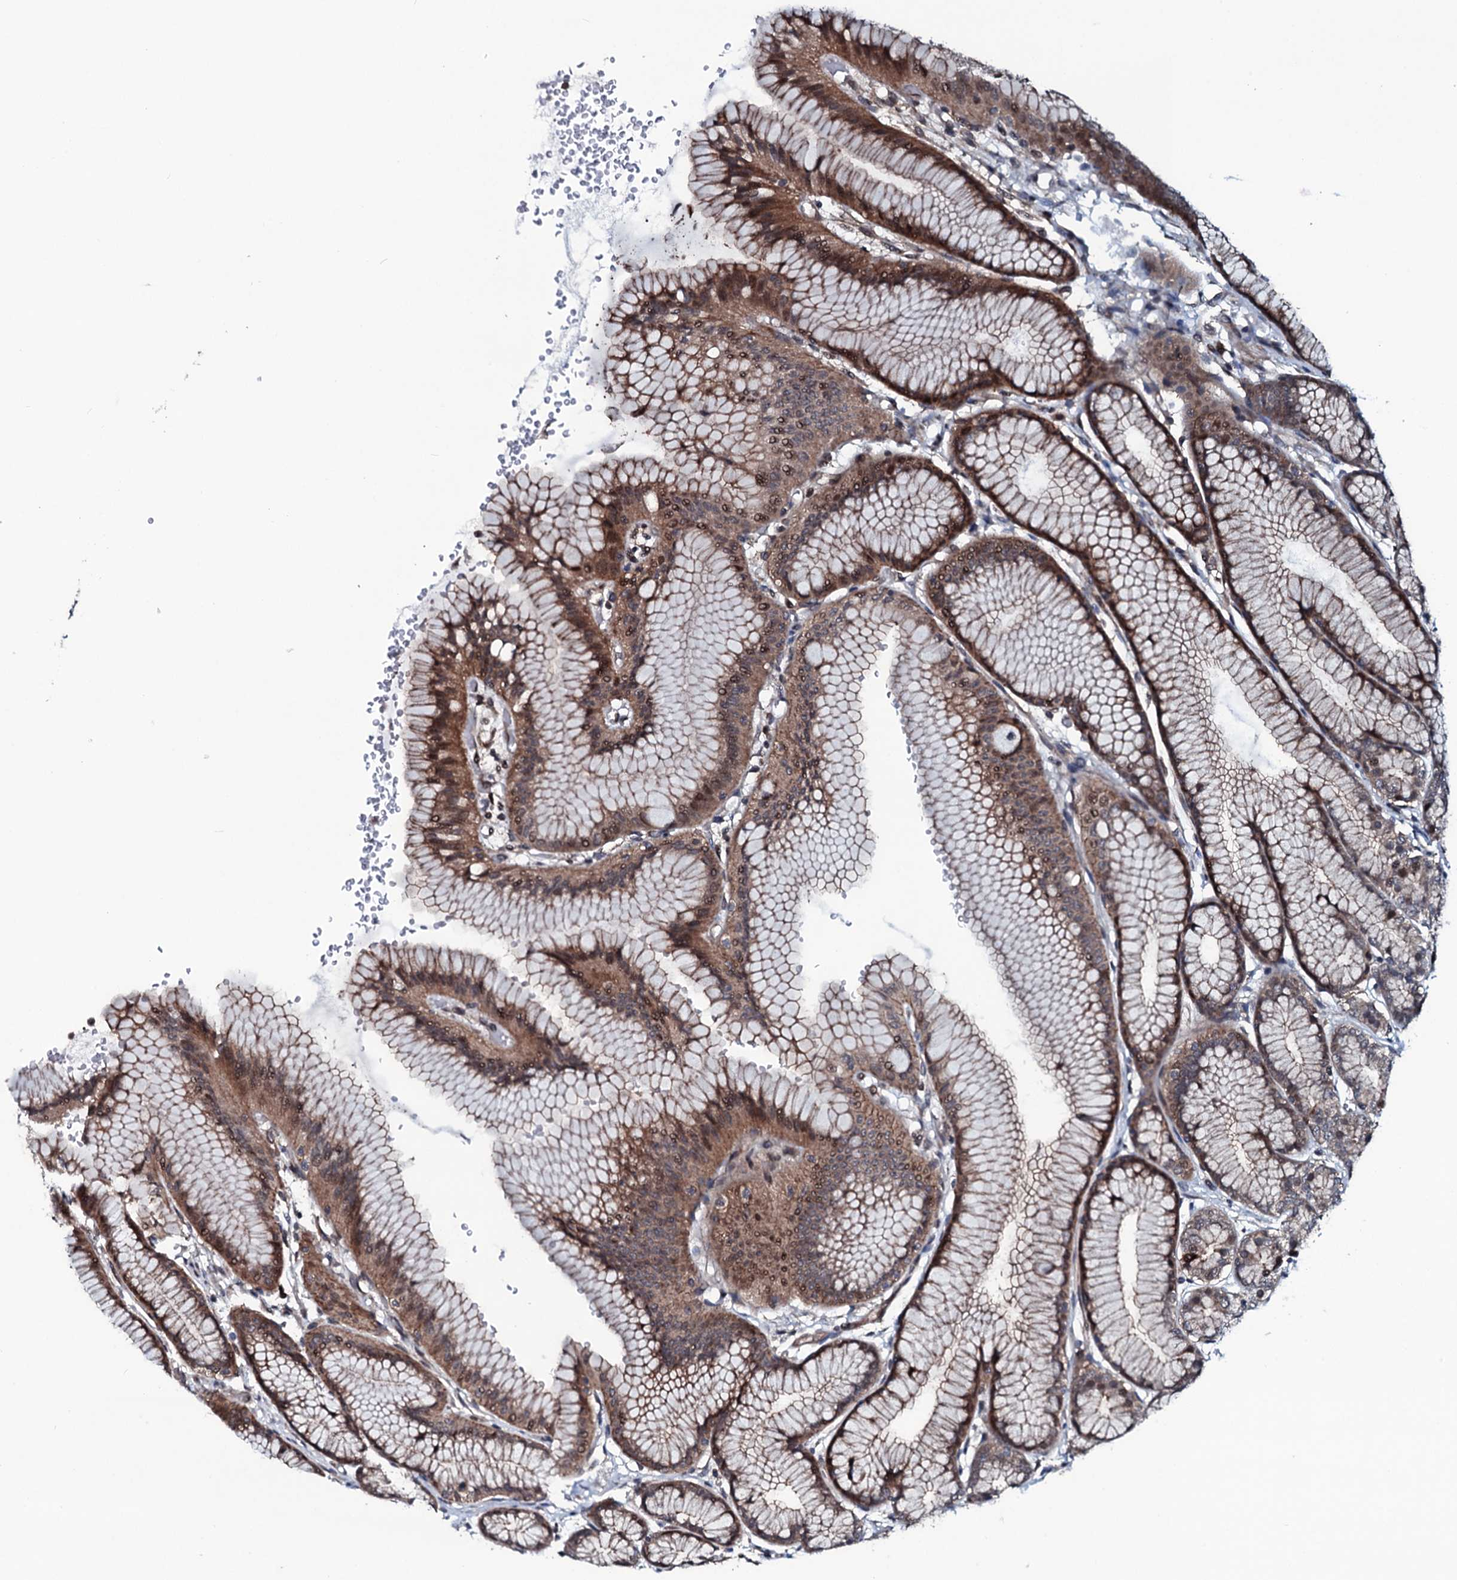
{"staining": {"intensity": "moderate", "quantity": ">75%", "location": "cytoplasmic/membranous,nuclear"}, "tissue": "stomach", "cell_type": "Glandular cells", "image_type": "normal", "snomed": [{"axis": "morphology", "description": "Normal tissue, NOS"}, {"axis": "morphology", "description": "Adenocarcinoma, NOS"}, {"axis": "morphology", "description": "Adenocarcinoma, High grade"}, {"axis": "topography", "description": "Stomach, upper"}, {"axis": "topography", "description": "Stomach"}], "caption": "Immunohistochemical staining of normal stomach shows medium levels of moderate cytoplasmic/membranous,nuclear expression in about >75% of glandular cells. The staining is performed using DAB (3,3'-diaminobenzidine) brown chromogen to label protein expression. The nuclei are counter-stained blue using hematoxylin.", "gene": "OGFOD2", "patient": {"sex": "female", "age": 65}}